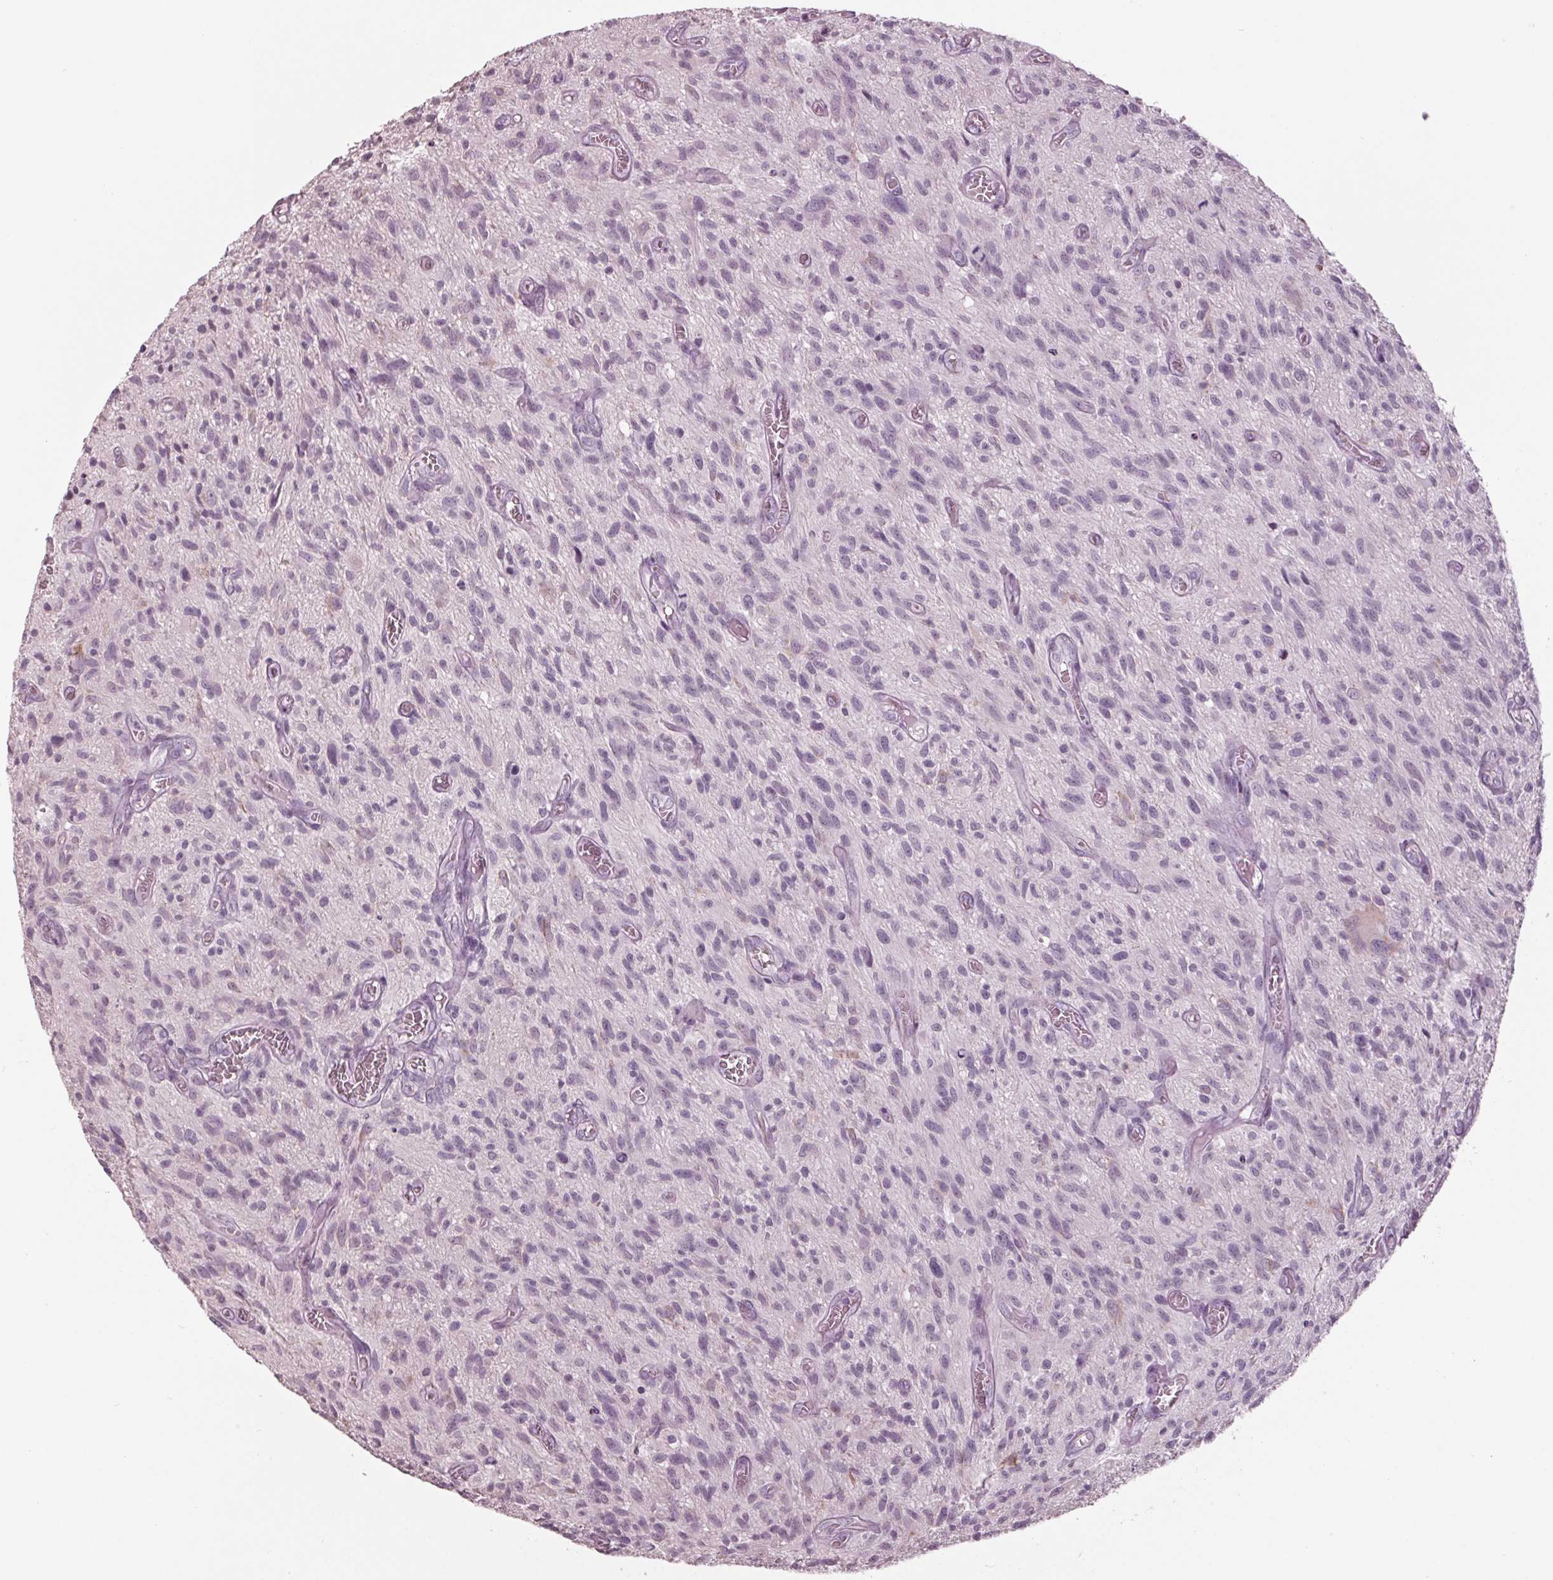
{"staining": {"intensity": "negative", "quantity": "none", "location": "none"}, "tissue": "glioma", "cell_type": "Tumor cells", "image_type": "cancer", "snomed": [{"axis": "morphology", "description": "Glioma, malignant, High grade"}, {"axis": "topography", "description": "Brain"}], "caption": "DAB immunohistochemical staining of human high-grade glioma (malignant) demonstrates no significant positivity in tumor cells.", "gene": "TNNC2", "patient": {"sex": "male", "age": 75}}